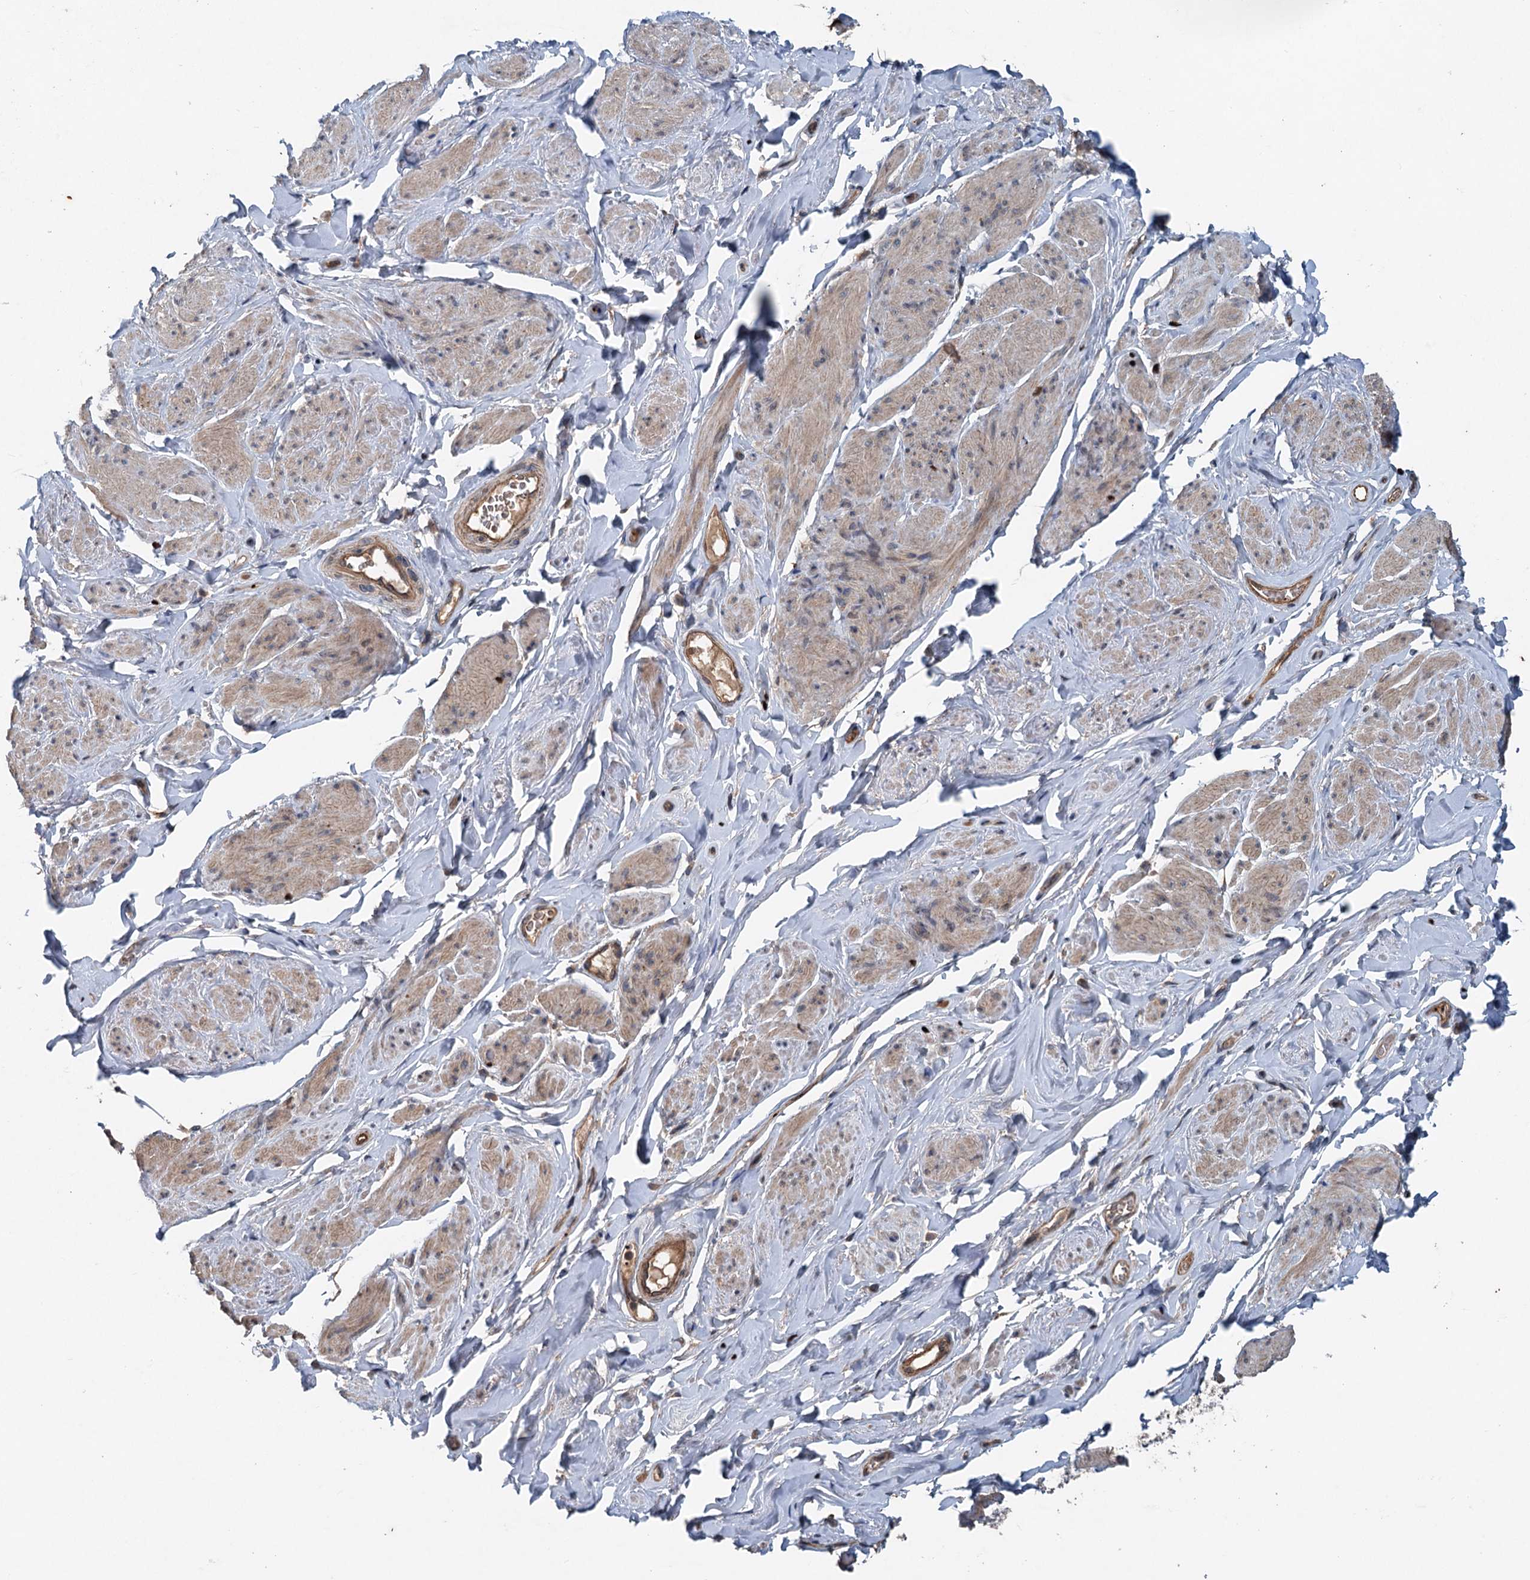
{"staining": {"intensity": "moderate", "quantity": "25%-75%", "location": "cytoplasmic/membranous"}, "tissue": "smooth muscle", "cell_type": "Smooth muscle cells", "image_type": "normal", "snomed": [{"axis": "morphology", "description": "Normal tissue, NOS"}, {"axis": "topography", "description": "Smooth muscle"}, {"axis": "topography", "description": "Peripheral nerve tissue"}], "caption": "This is an image of immunohistochemistry staining of unremarkable smooth muscle, which shows moderate positivity in the cytoplasmic/membranous of smooth muscle cells.", "gene": "N4BP2L2", "patient": {"sex": "male", "age": 69}}